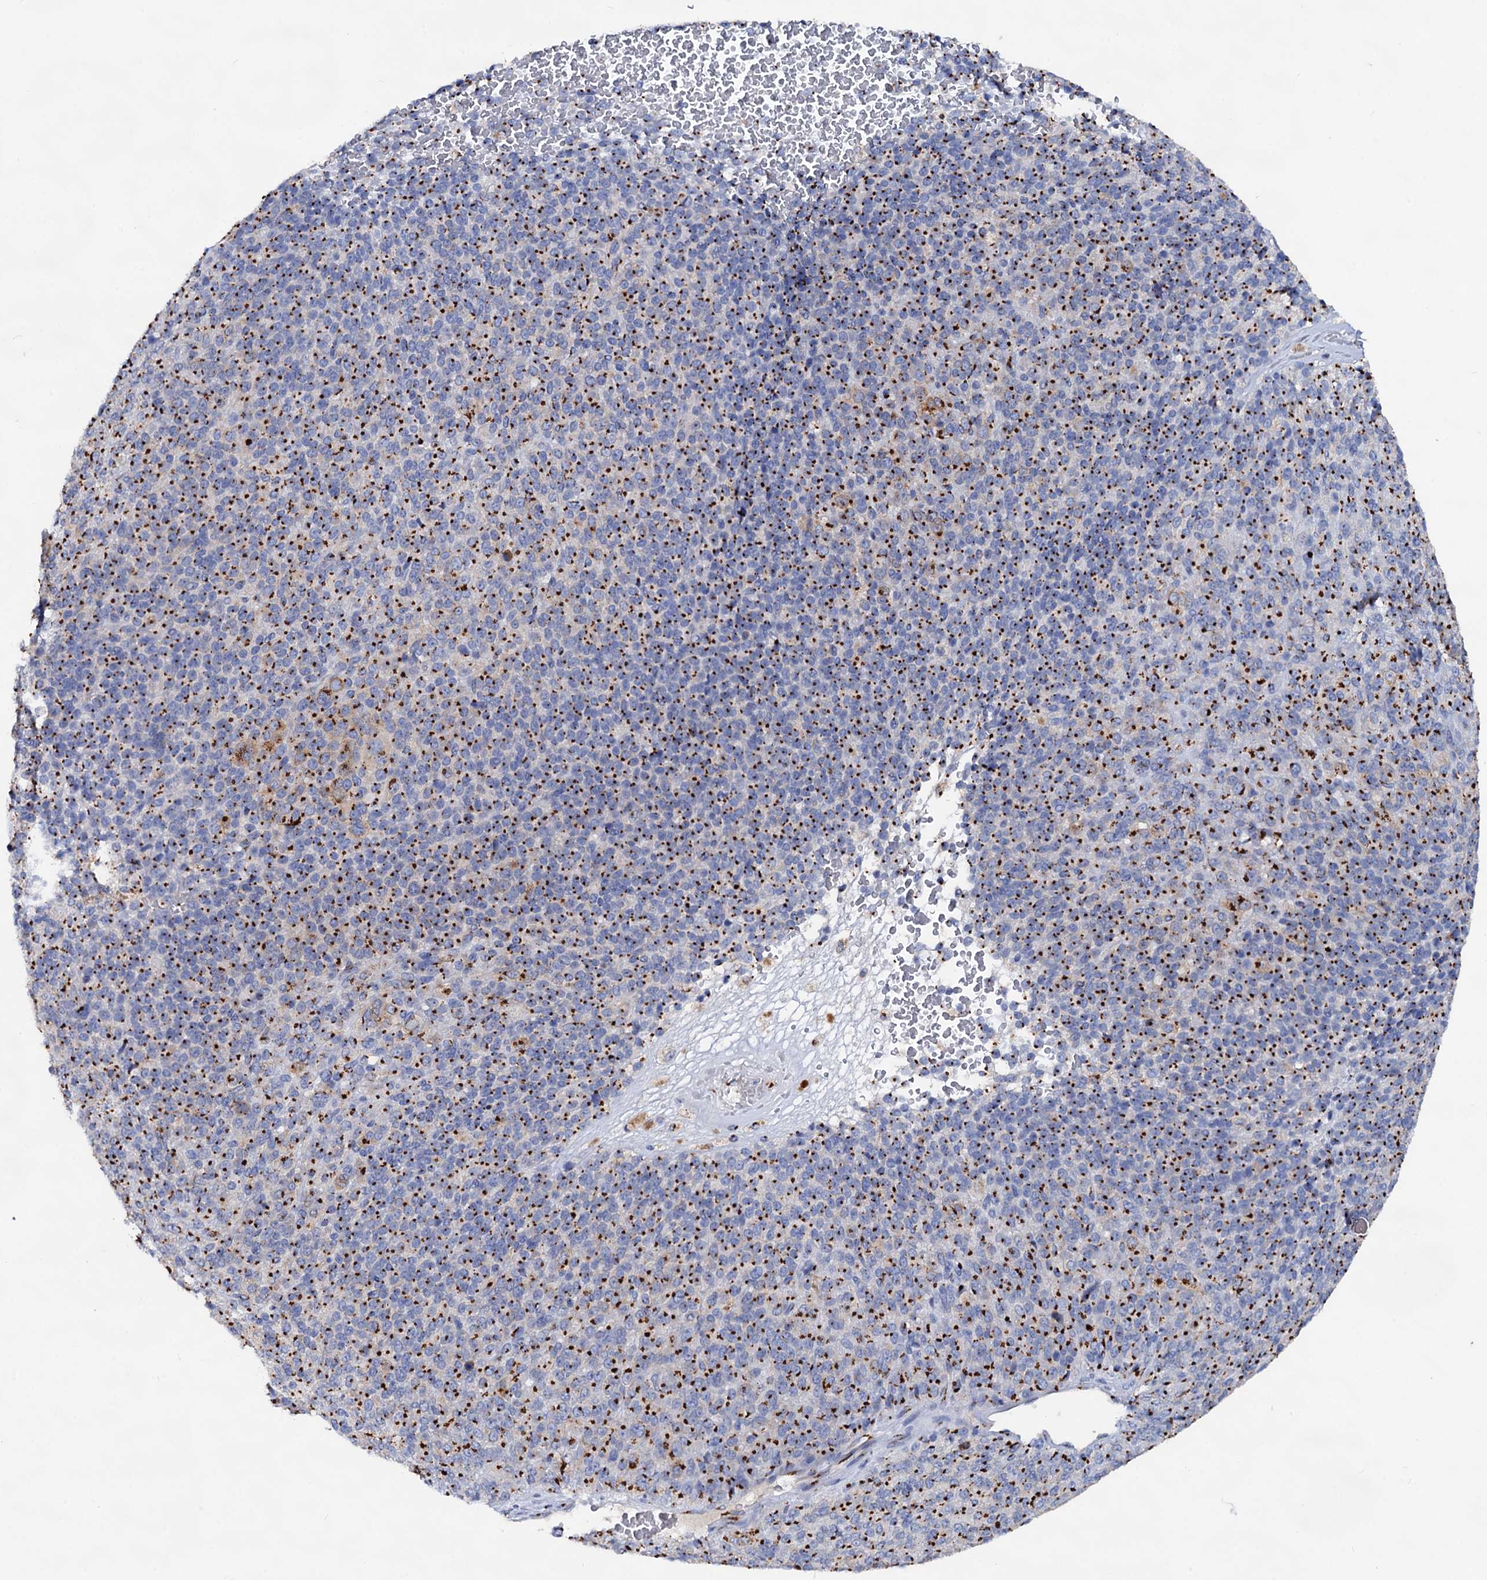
{"staining": {"intensity": "strong", "quantity": ">75%", "location": "cytoplasmic/membranous"}, "tissue": "melanoma", "cell_type": "Tumor cells", "image_type": "cancer", "snomed": [{"axis": "morphology", "description": "Malignant melanoma, Metastatic site"}, {"axis": "topography", "description": "Brain"}], "caption": "A high amount of strong cytoplasmic/membranous positivity is identified in approximately >75% of tumor cells in melanoma tissue. (DAB (3,3'-diaminobenzidine) IHC with brightfield microscopy, high magnification).", "gene": "TM9SF3", "patient": {"sex": "female", "age": 56}}